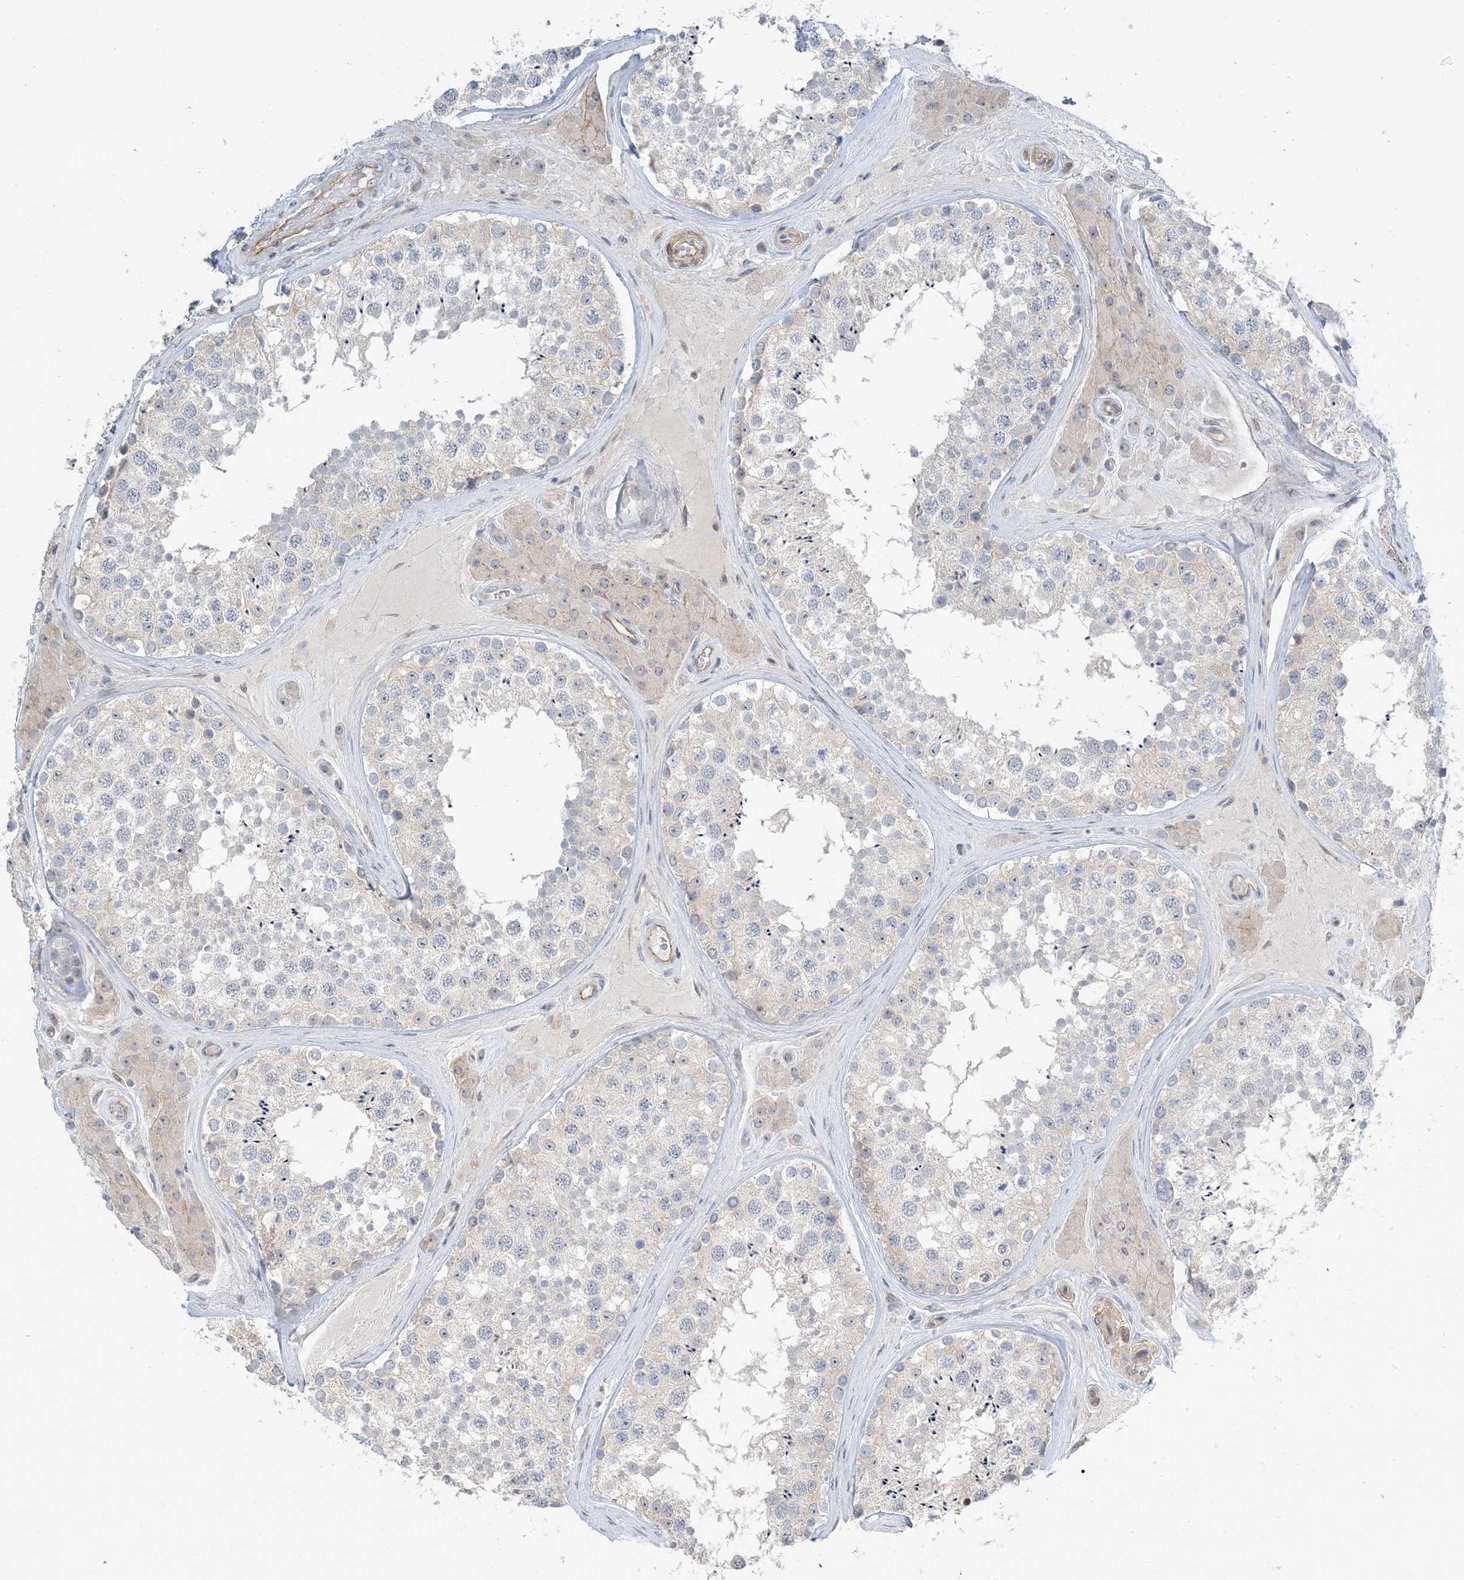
{"staining": {"intensity": "negative", "quantity": "none", "location": "none"}, "tissue": "testis", "cell_type": "Cells in seminiferous ducts", "image_type": "normal", "snomed": [{"axis": "morphology", "description": "Normal tissue, NOS"}, {"axis": "topography", "description": "Testis"}], "caption": "Cells in seminiferous ducts show no significant positivity in normal testis. (DAB (3,3'-diaminobenzidine) immunohistochemistry, high magnification).", "gene": "IL36B", "patient": {"sex": "male", "age": 46}}